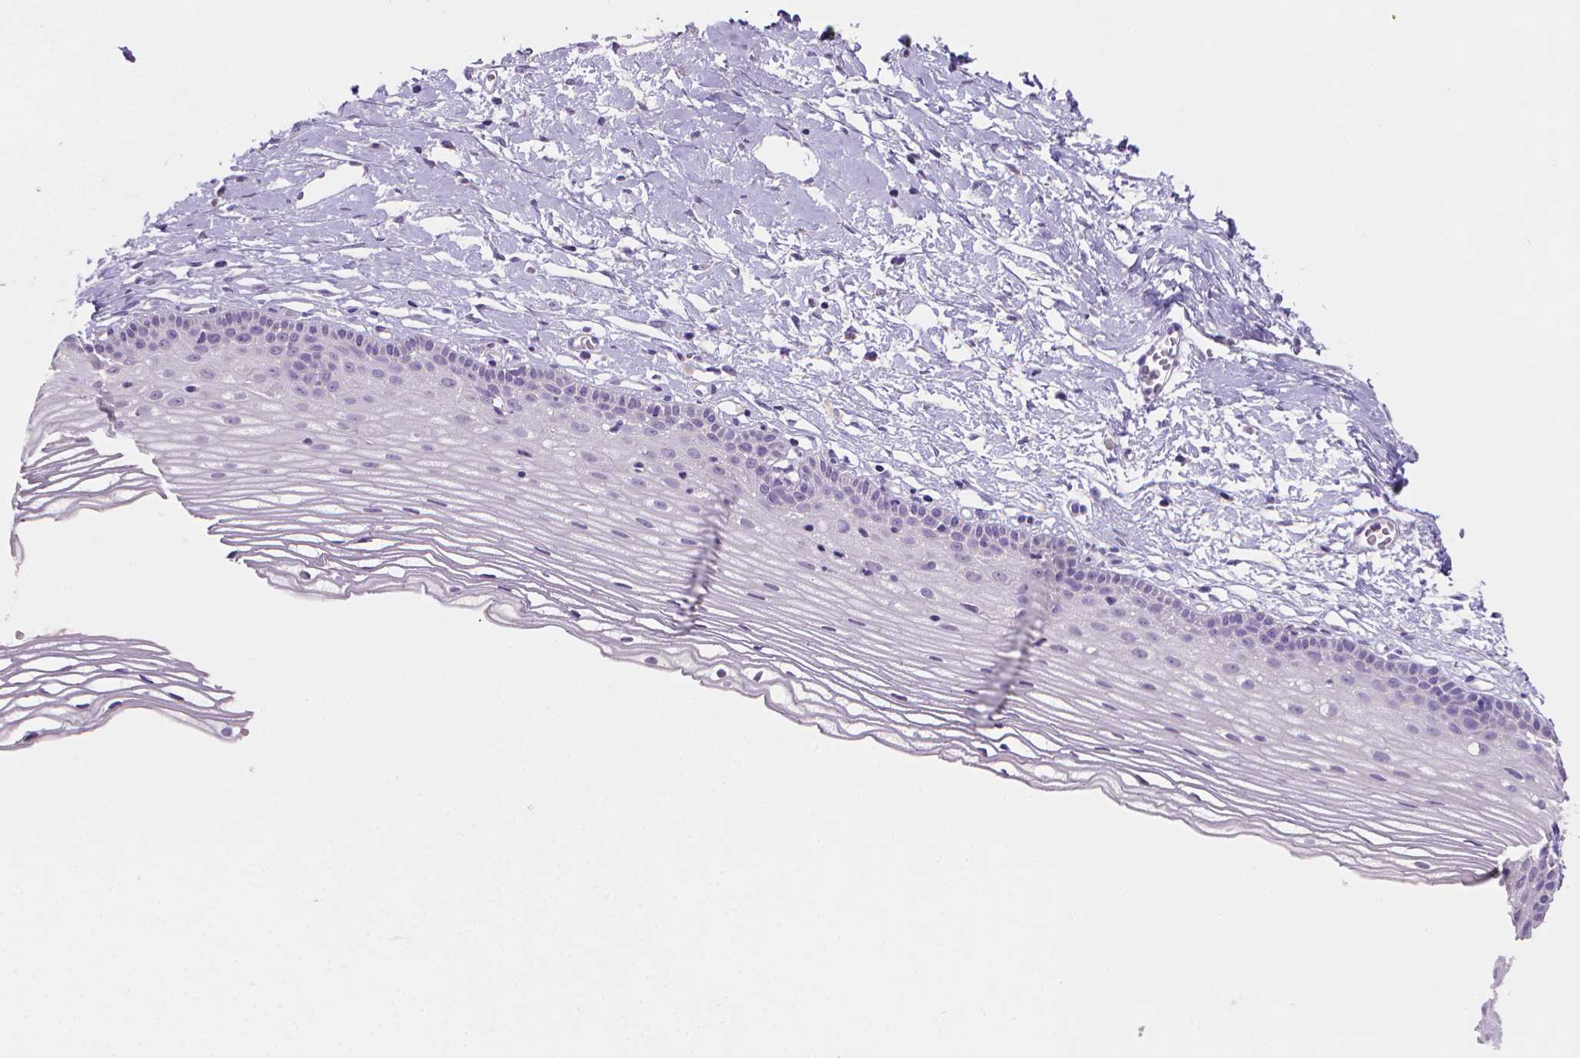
{"staining": {"intensity": "negative", "quantity": "none", "location": "none"}, "tissue": "cervix", "cell_type": "Glandular cells", "image_type": "normal", "snomed": [{"axis": "morphology", "description": "Normal tissue, NOS"}, {"axis": "topography", "description": "Cervix"}], "caption": "Histopathology image shows no protein expression in glandular cells of unremarkable cervix.", "gene": "TNNI2", "patient": {"sex": "female", "age": 40}}